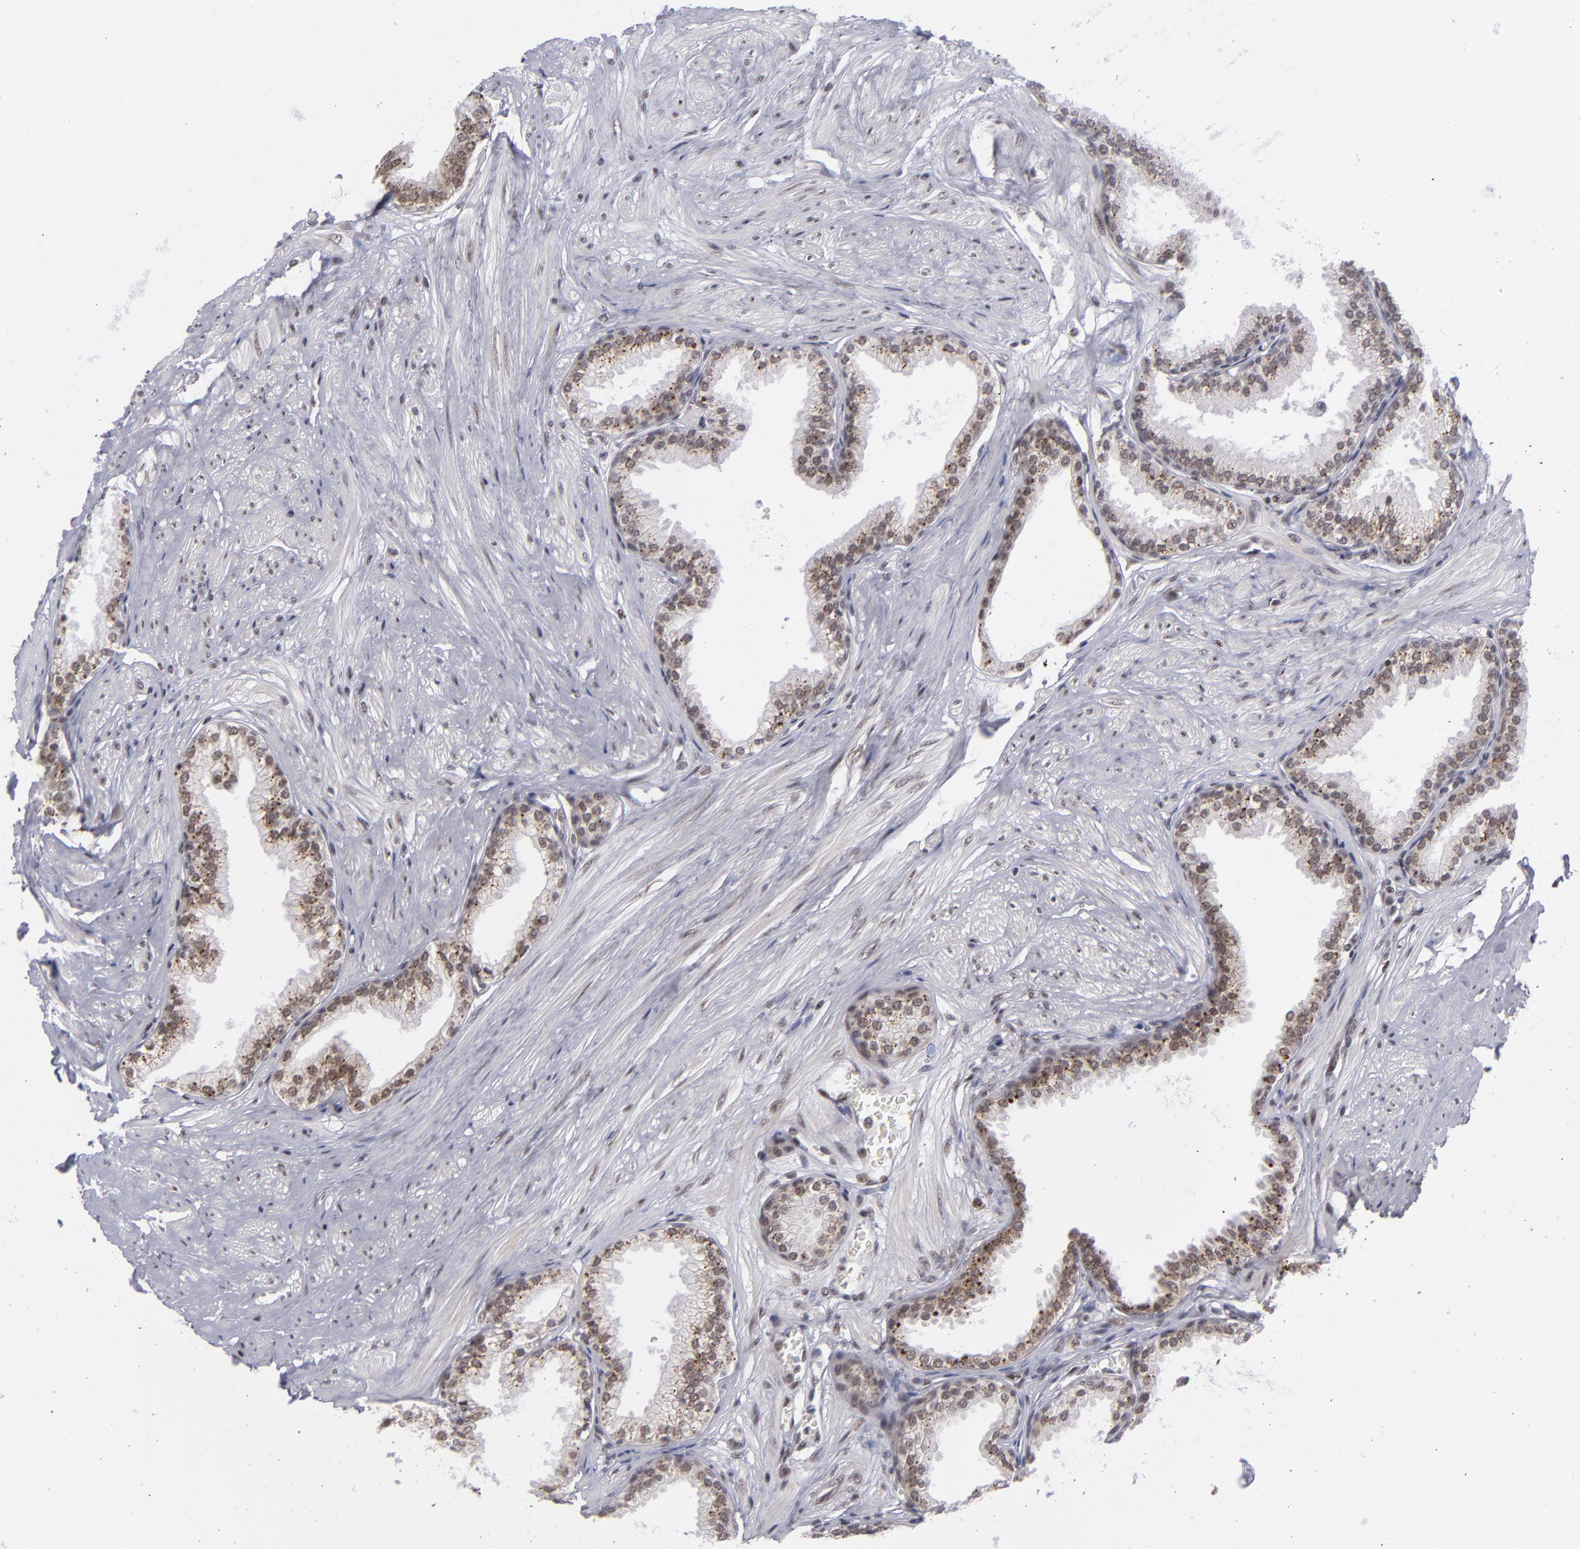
{"staining": {"intensity": "moderate", "quantity": ">75%", "location": "nuclear"}, "tissue": "prostate", "cell_type": "Glandular cells", "image_type": "normal", "snomed": [{"axis": "morphology", "description": "Normal tissue, NOS"}, {"axis": "topography", "description": "Prostate"}], "caption": "Protein analysis of unremarkable prostate displays moderate nuclear expression in approximately >75% of glandular cells.", "gene": "MLLT3", "patient": {"sex": "male", "age": 64}}